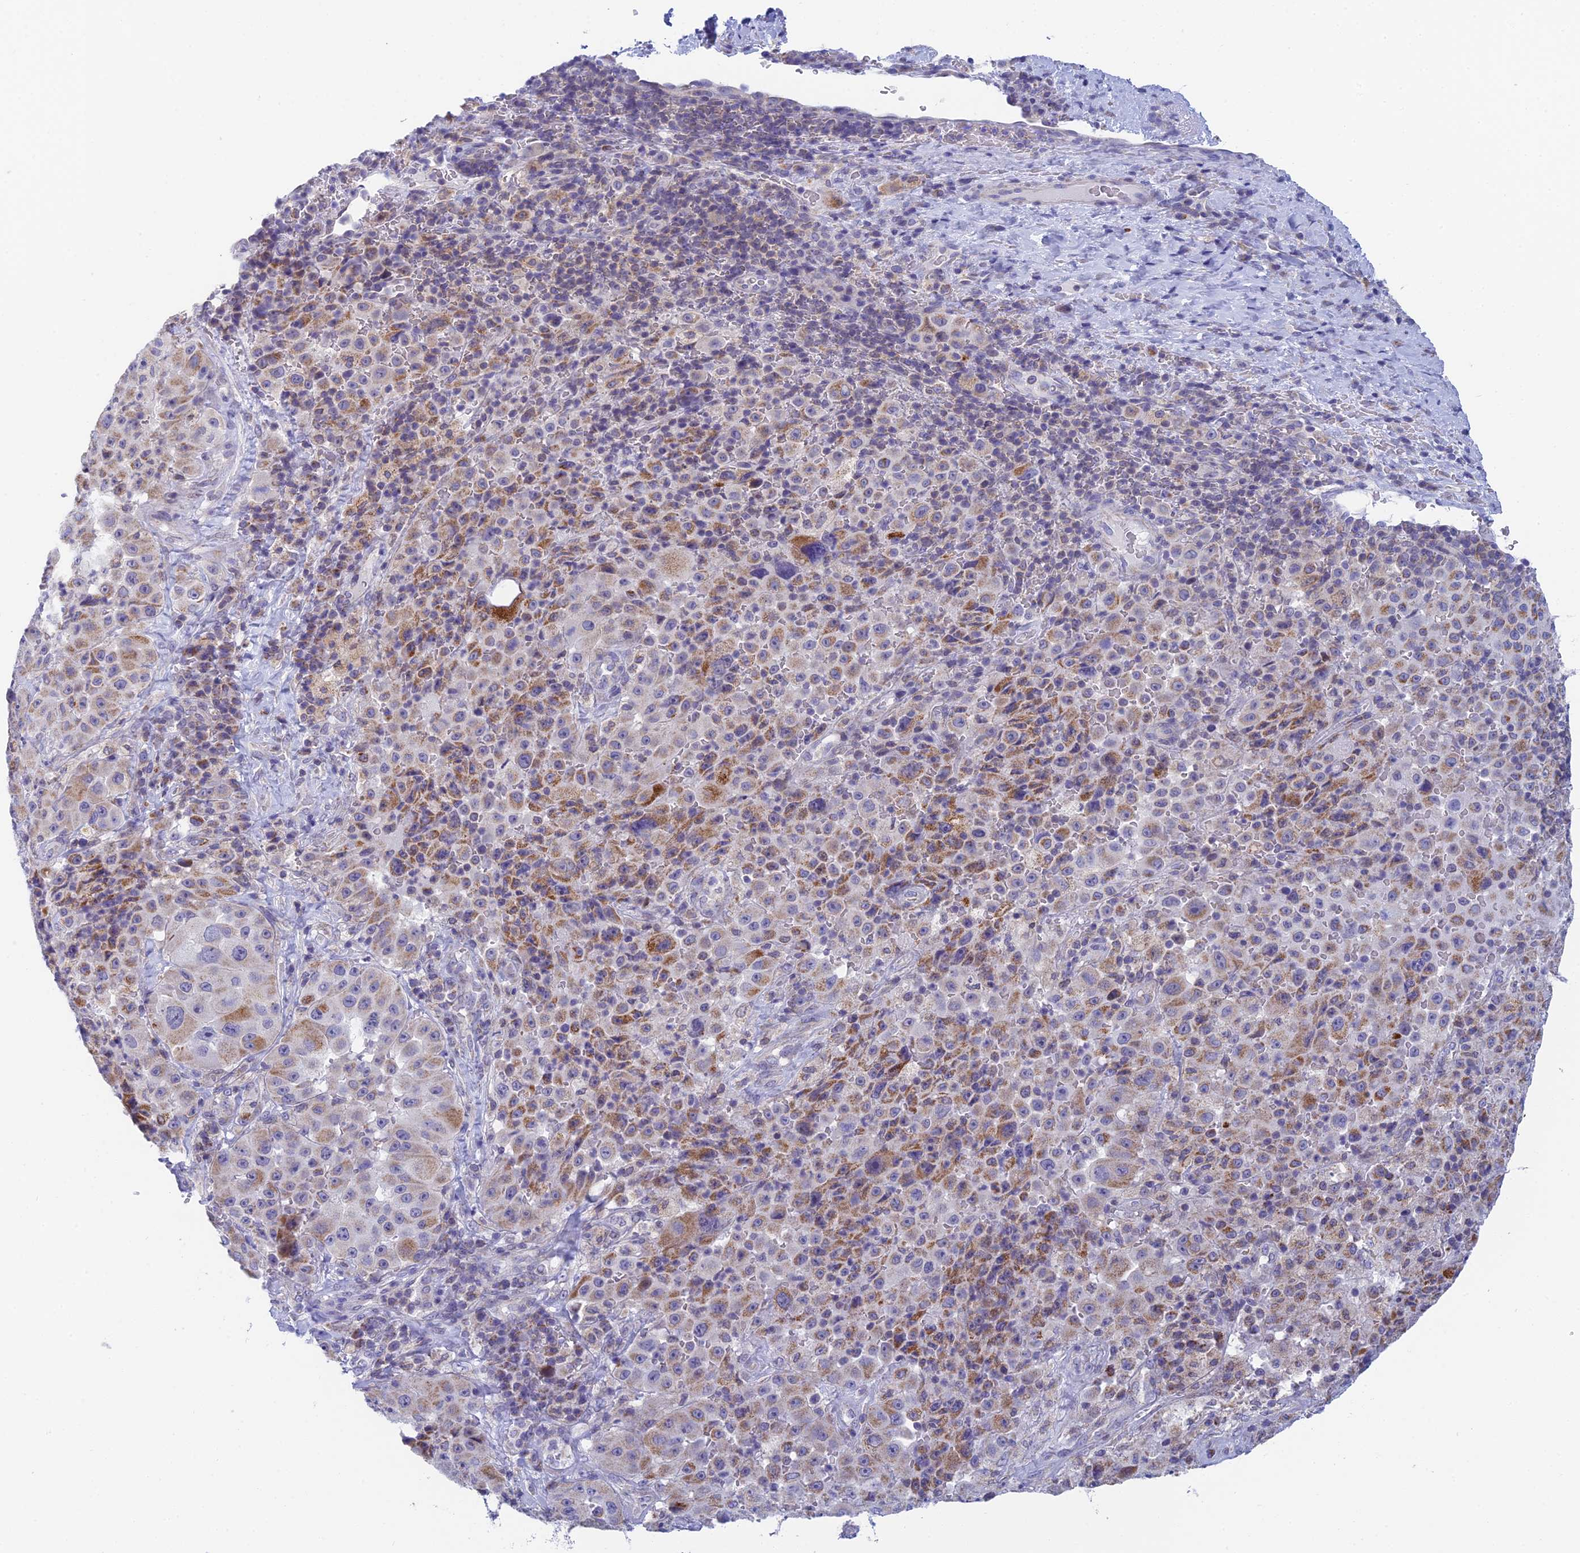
{"staining": {"intensity": "moderate", "quantity": "<25%", "location": "cytoplasmic/membranous"}, "tissue": "melanoma", "cell_type": "Tumor cells", "image_type": "cancer", "snomed": [{"axis": "morphology", "description": "Malignant melanoma, Metastatic site"}, {"axis": "topography", "description": "Lymph node"}], "caption": "Immunohistochemistry staining of malignant melanoma (metastatic site), which reveals low levels of moderate cytoplasmic/membranous expression in approximately <25% of tumor cells indicating moderate cytoplasmic/membranous protein expression. The staining was performed using DAB (brown) for protein detection and nuclei were counterstained in hematoxylin (blue).", "gene": "REXO5", "patient": {"sex": "male", "age": 62}}